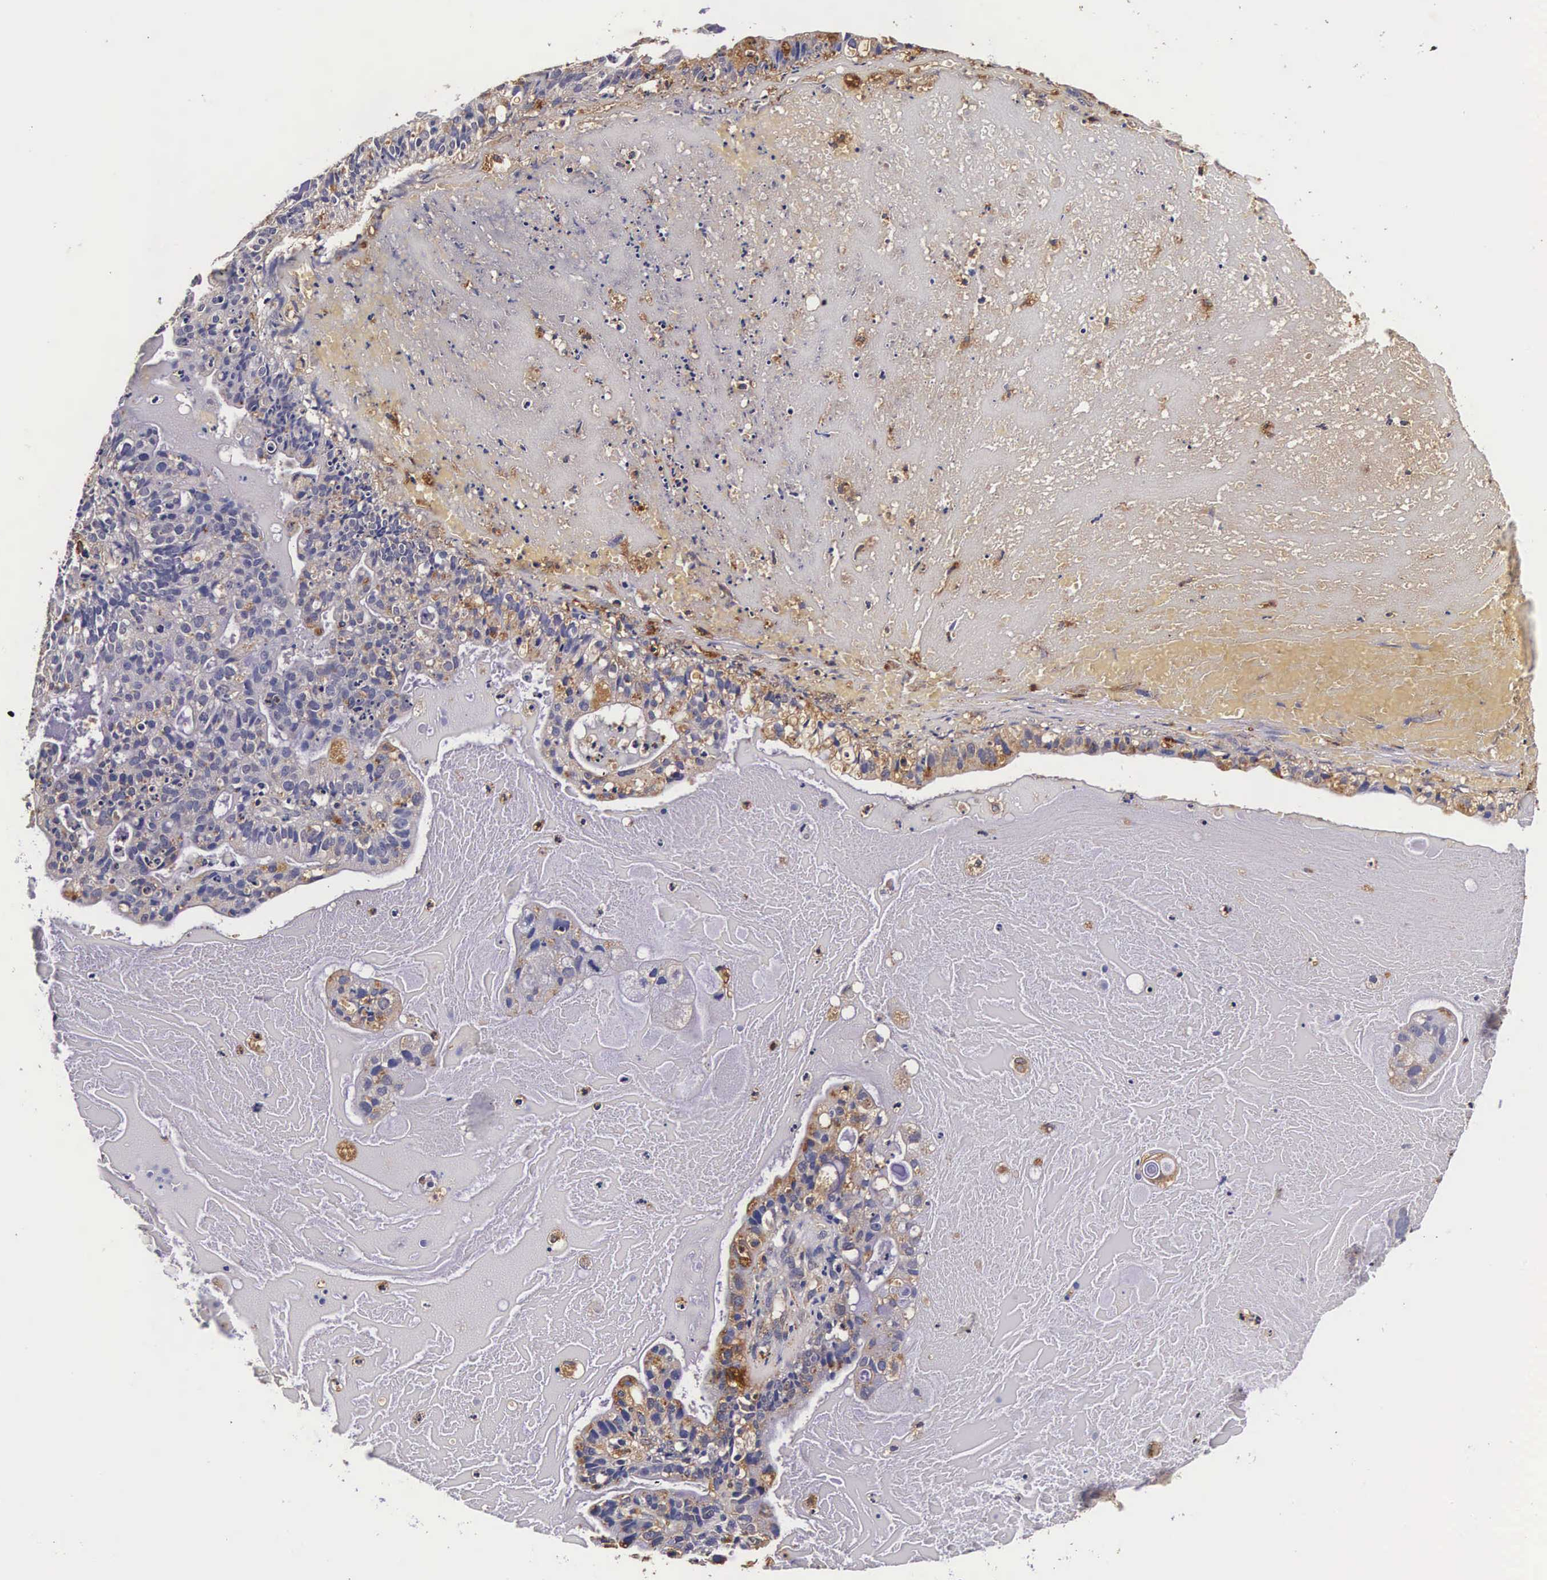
{"staining": {"intensity": "weak", "quantity": "<25%", "location": "cytoplasmic/membranous"}, "tissue": "cervical cancer", "cell_type": "Tumor cells", "image_type": "cancer", "snomed": [{"axis": "morphology", "description": "Adenocarcinoma, NOS"}, {"axis": "topography", "description": "Cervix"}], "caption": "Immunohistochemistry (IHC) micrograph of neoplastic tissue: adenocarcinoma (cervical) stained with DAB (3,3'-diaminobenzidine) exhibits no significant protein positivity in tumor cells. (Immunohistochemistry, brightfield microscopy, high magnification).", "gene": "CTSB", "patient": {"sex": "female", "age": 41}}